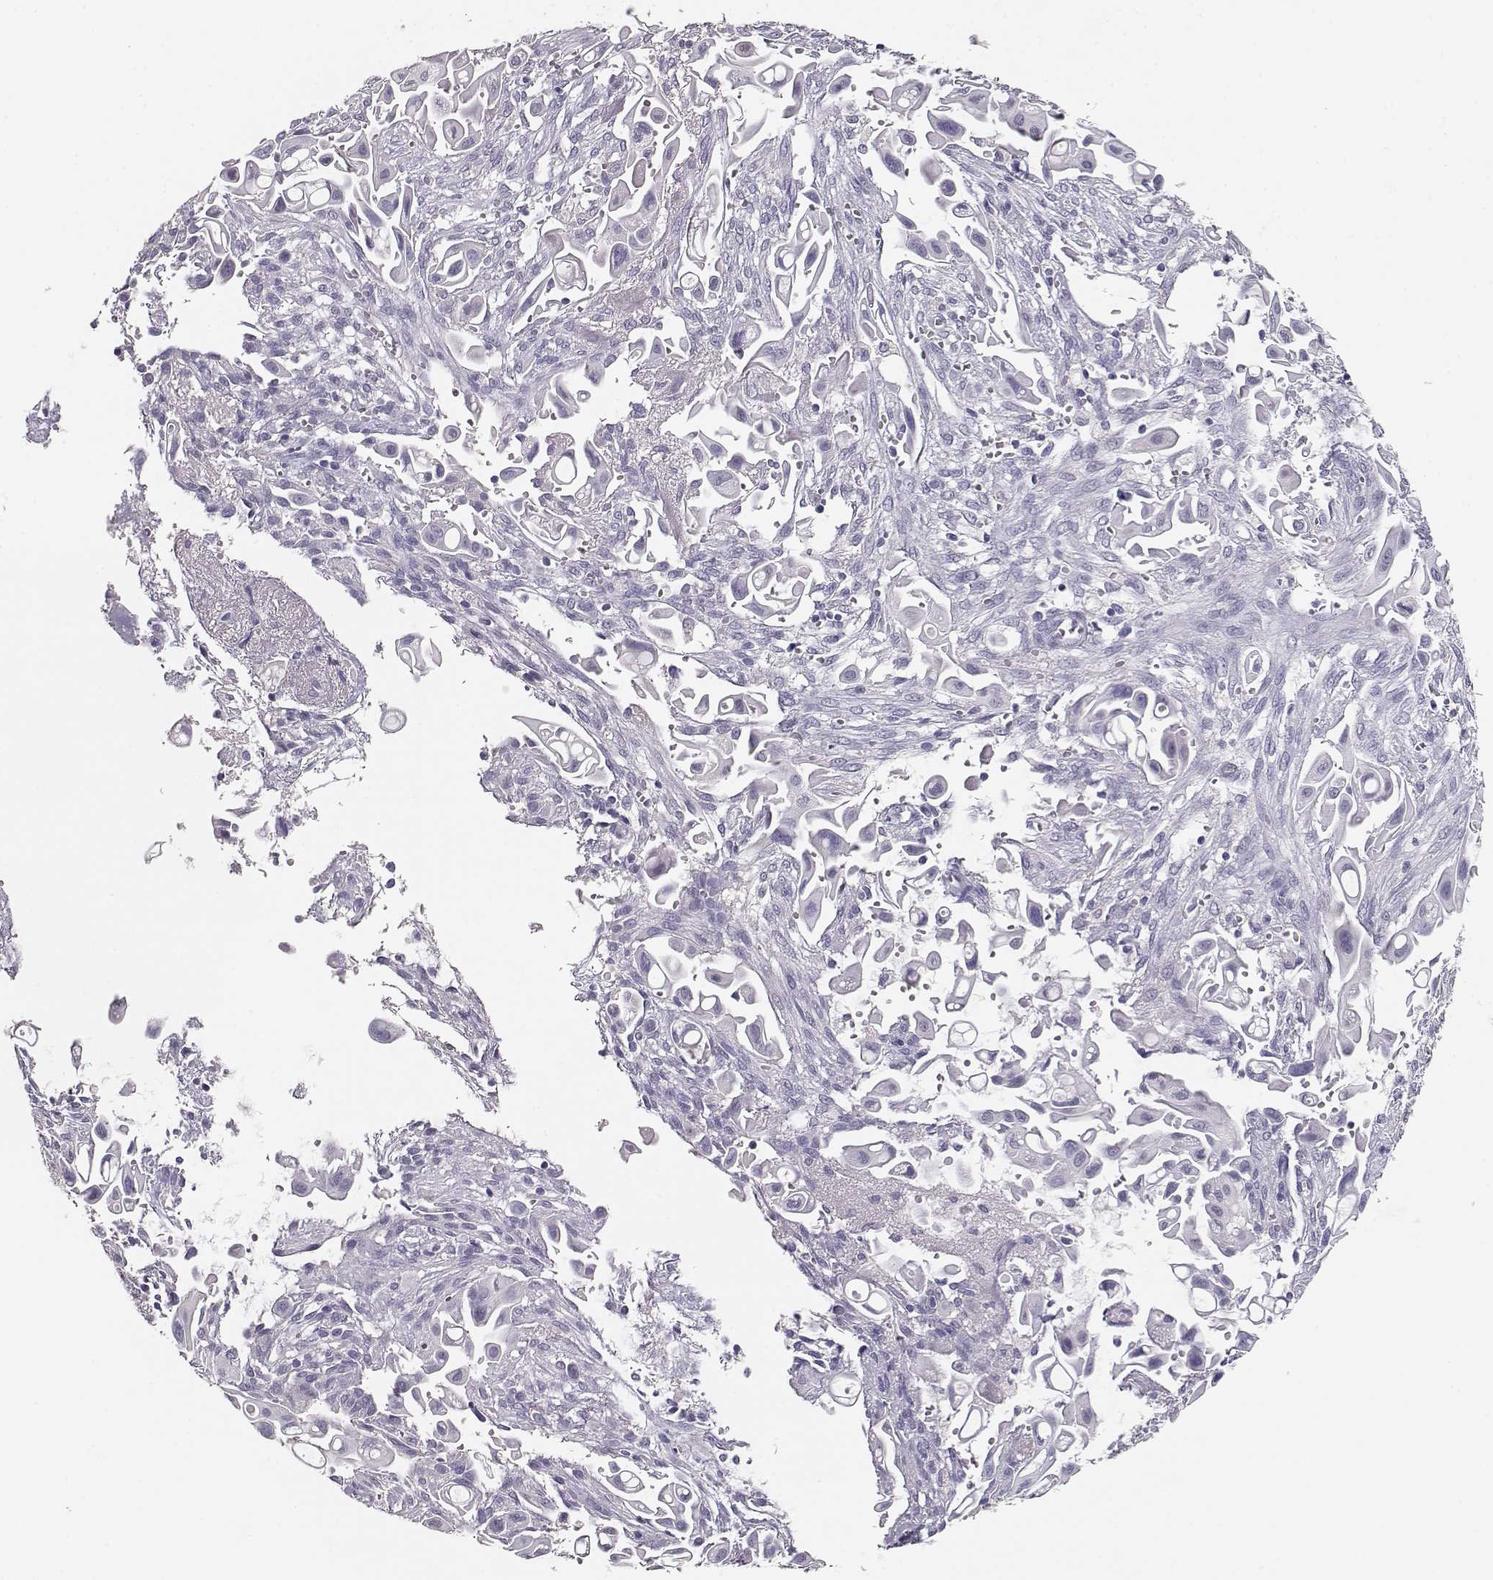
{"staining": {"intensity": "negative", "quantity": "none", "location": "none"}, "tissue": "pancreatic cancer", "cell_type": "Tumor cells", "image_type": "cancer", "snomed": [{"axis": "morphology", "description": "Adenocarcinoma, NOS"}, {"axis": "topography", "description": "Pancreas"}], "caption": "The micrograph shows no staining of tumor cells in adenocarcinoma (pancreatic). (DAB IHC with hematoxylin counter stain).", "gene": "MAGEC1", "patient": {"sex": "male", "age": 50}}